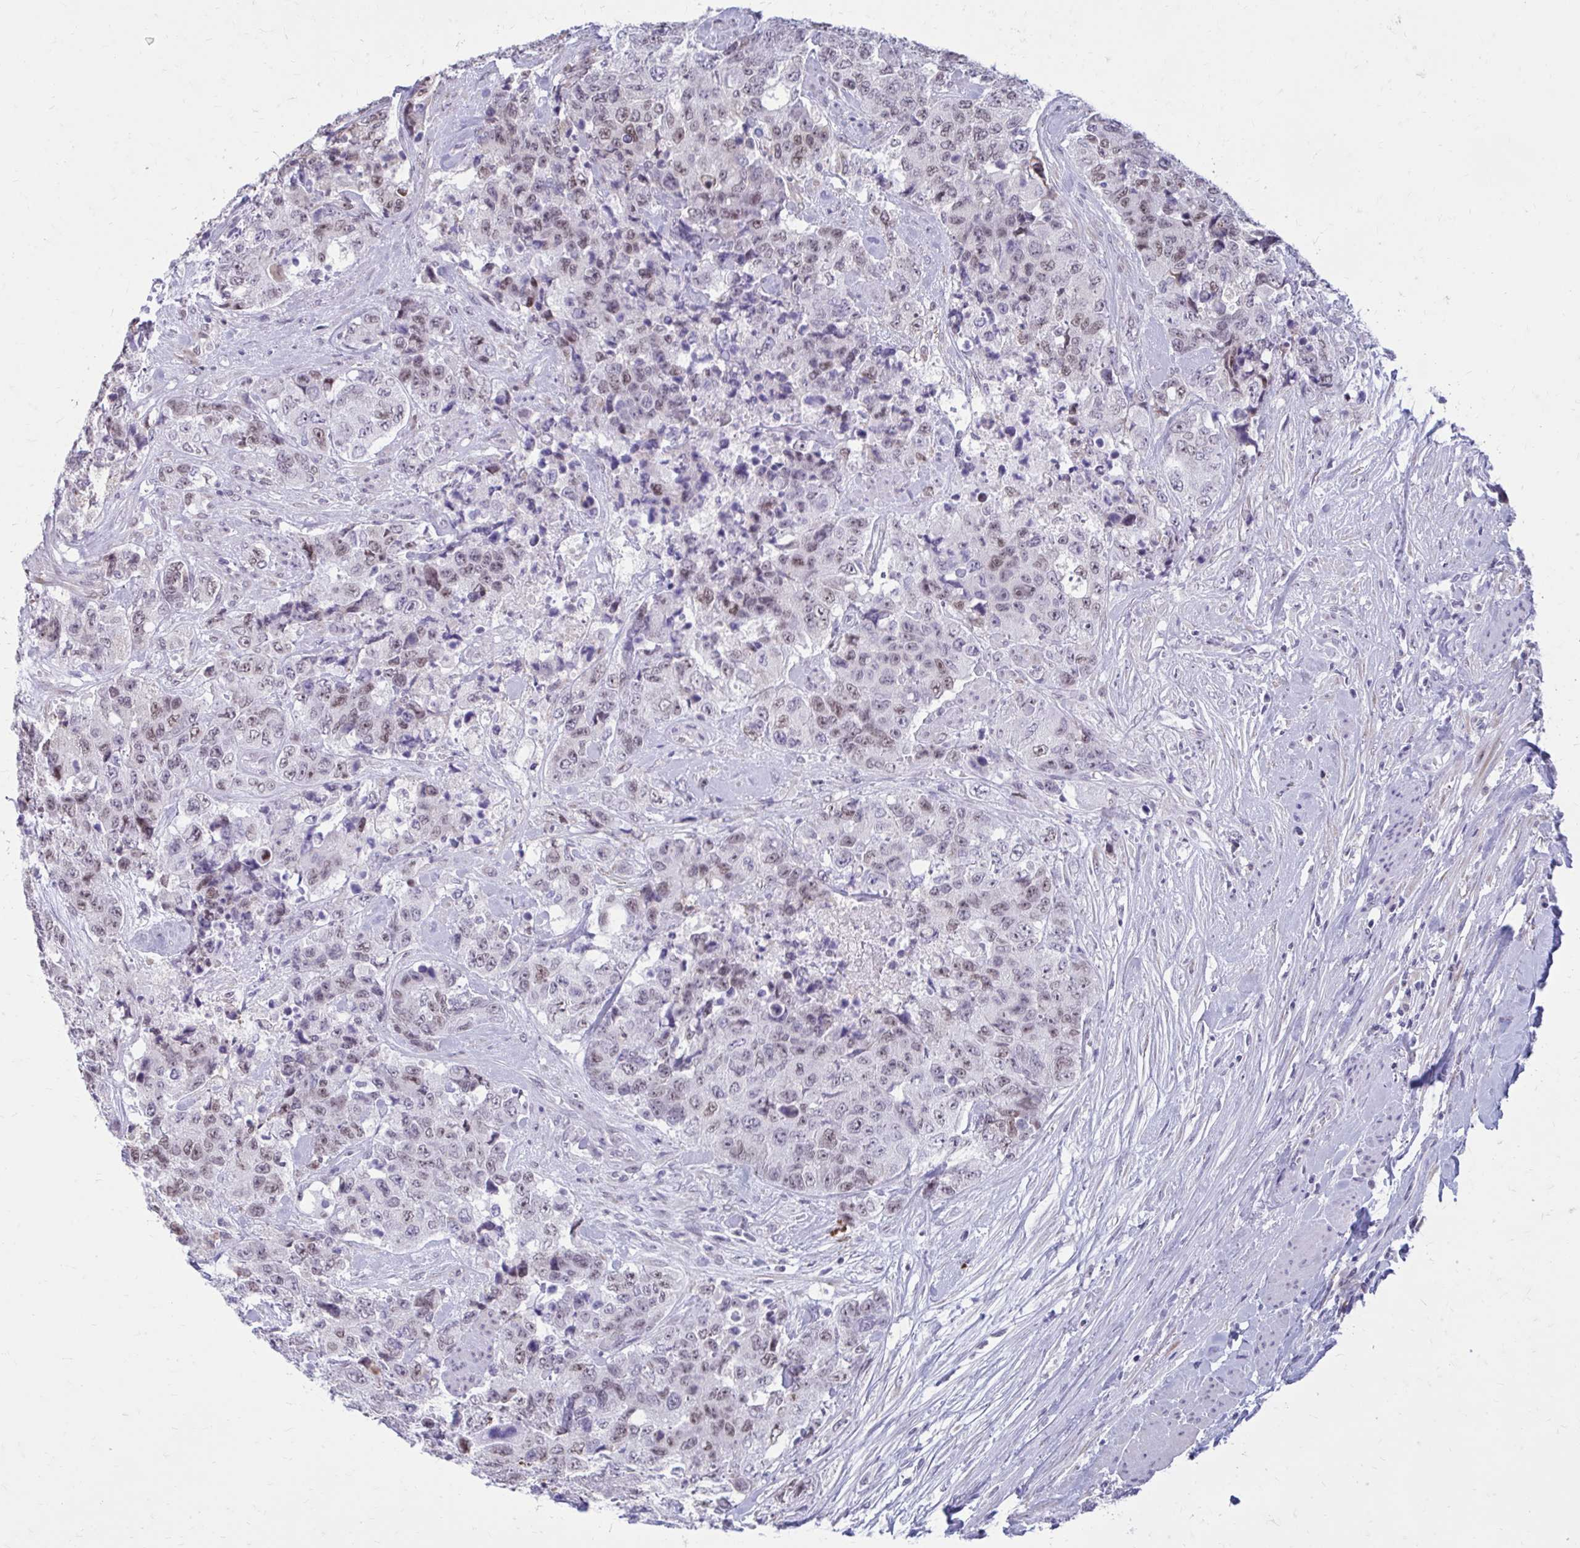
{"staining": {"intensity": "weak", "quantity": "25%-75%", "location": "nuclear"}, "tissue": "urothelial cancer", "cell_type": "Tumor cells", "image_type": "cancer", "snomed": [{"axis": "morphology", "description": "Urothelial carcinoma, High grade"}, {"axis": "topography", "description": "Urinary bladder"}], "caption": "Urothelial cancer stained with a brown dye displays weak nuclear positive staining in about 25%-75% of tumor cells.", "gene": "PROSER1", "patient": {"sex": "female", "age": 78}}